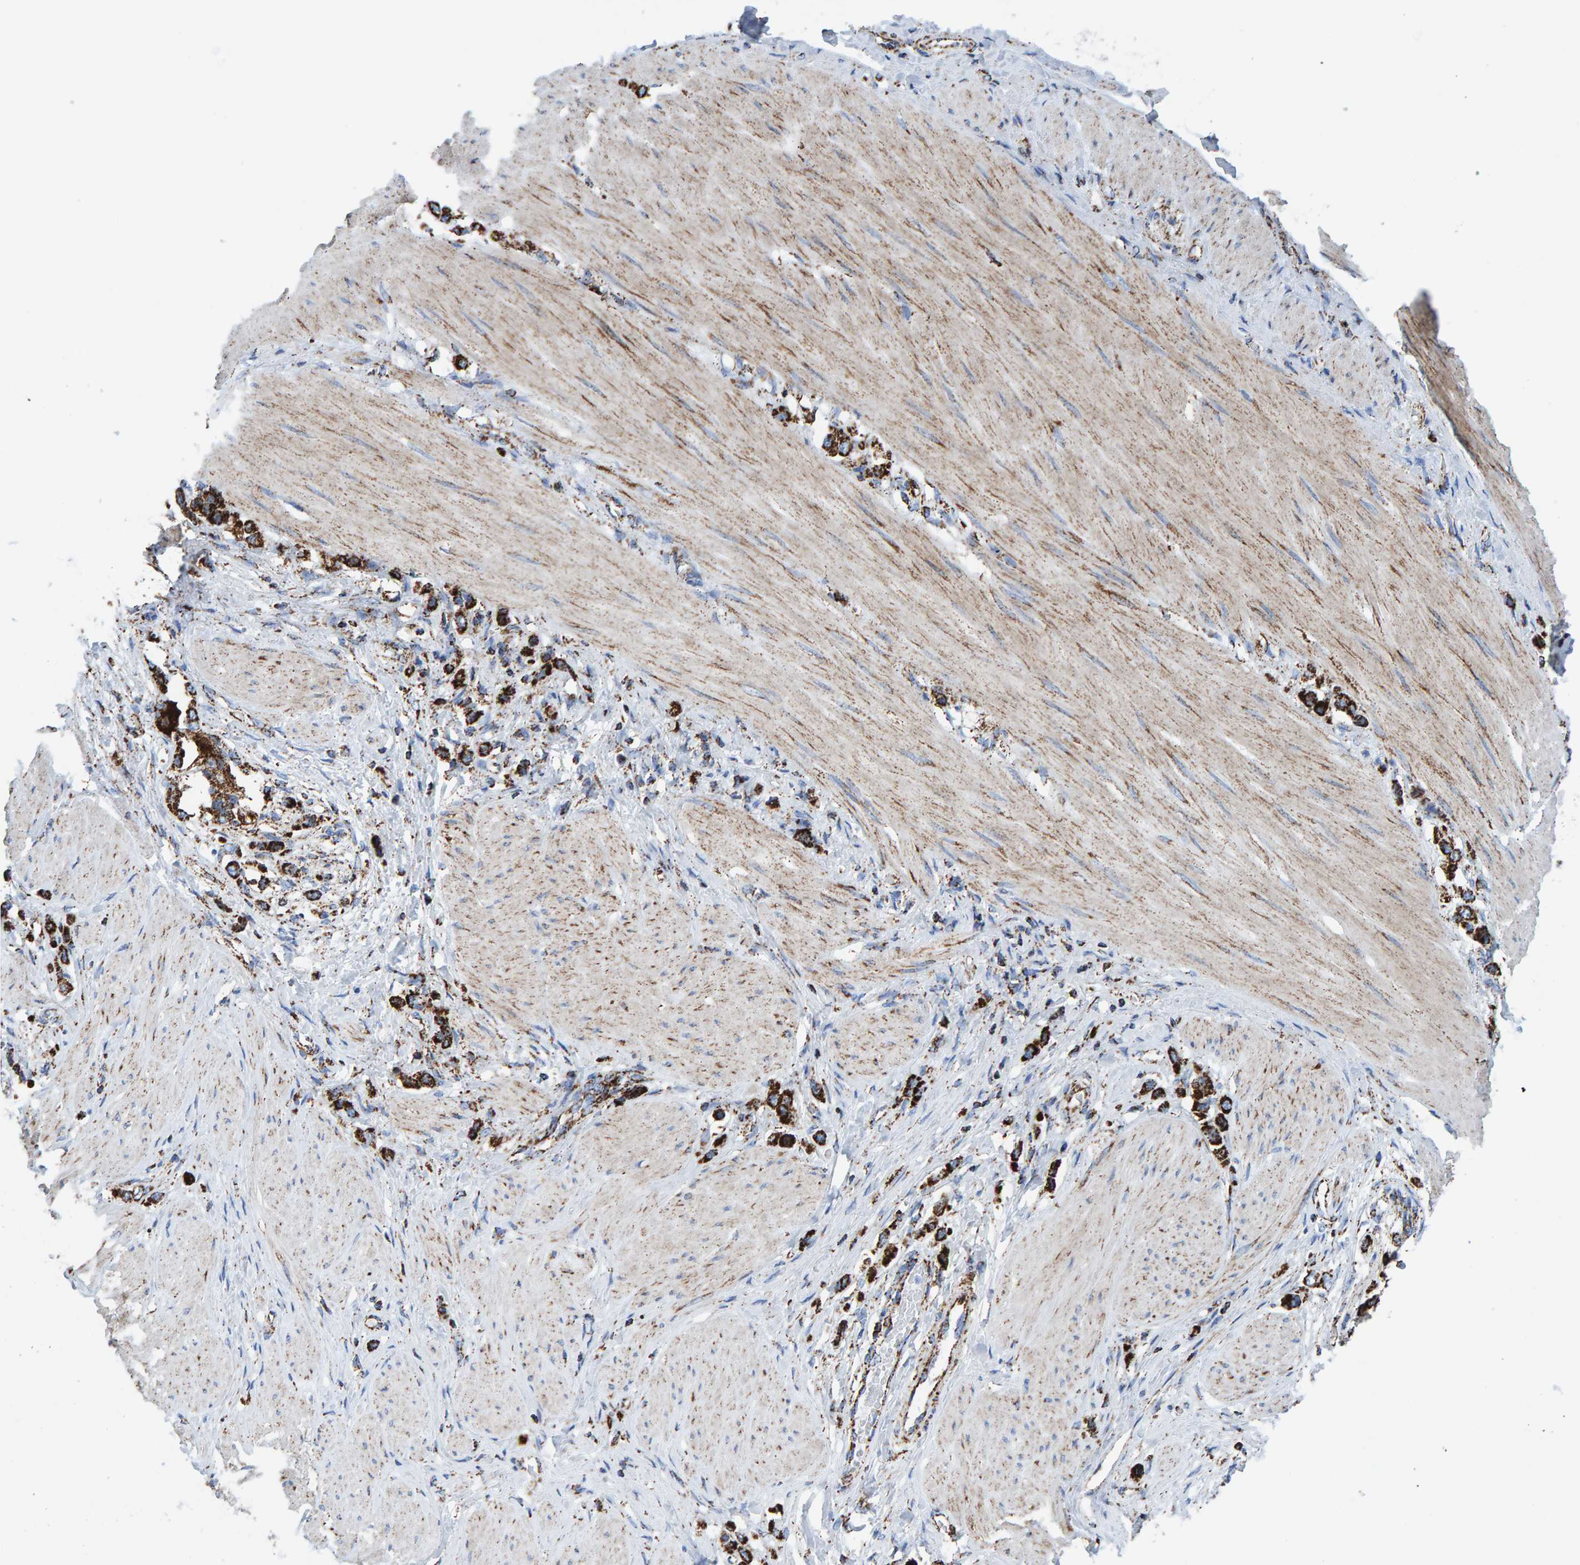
{"staining": {"intensity": "strong", "quantity": ">75%", "location": "cytoplasmic/membranous"}, "tissue": "stomach cancer", "cell_type": "Tumor cells", "image_type": "cancer", "snomed": [{"axis": "morphology", "description": "Adenocarcinoma, NOS"}, {"axis": "topography", "description": "Stomach"}], "caption": "IHC of stomach cancer shows high levels of strong cytoplasmic/membranous positivity in about >75% of tumor cells.", "gene": "ENSG00000262660", "patient": {"sex": "female", "age": 65}}